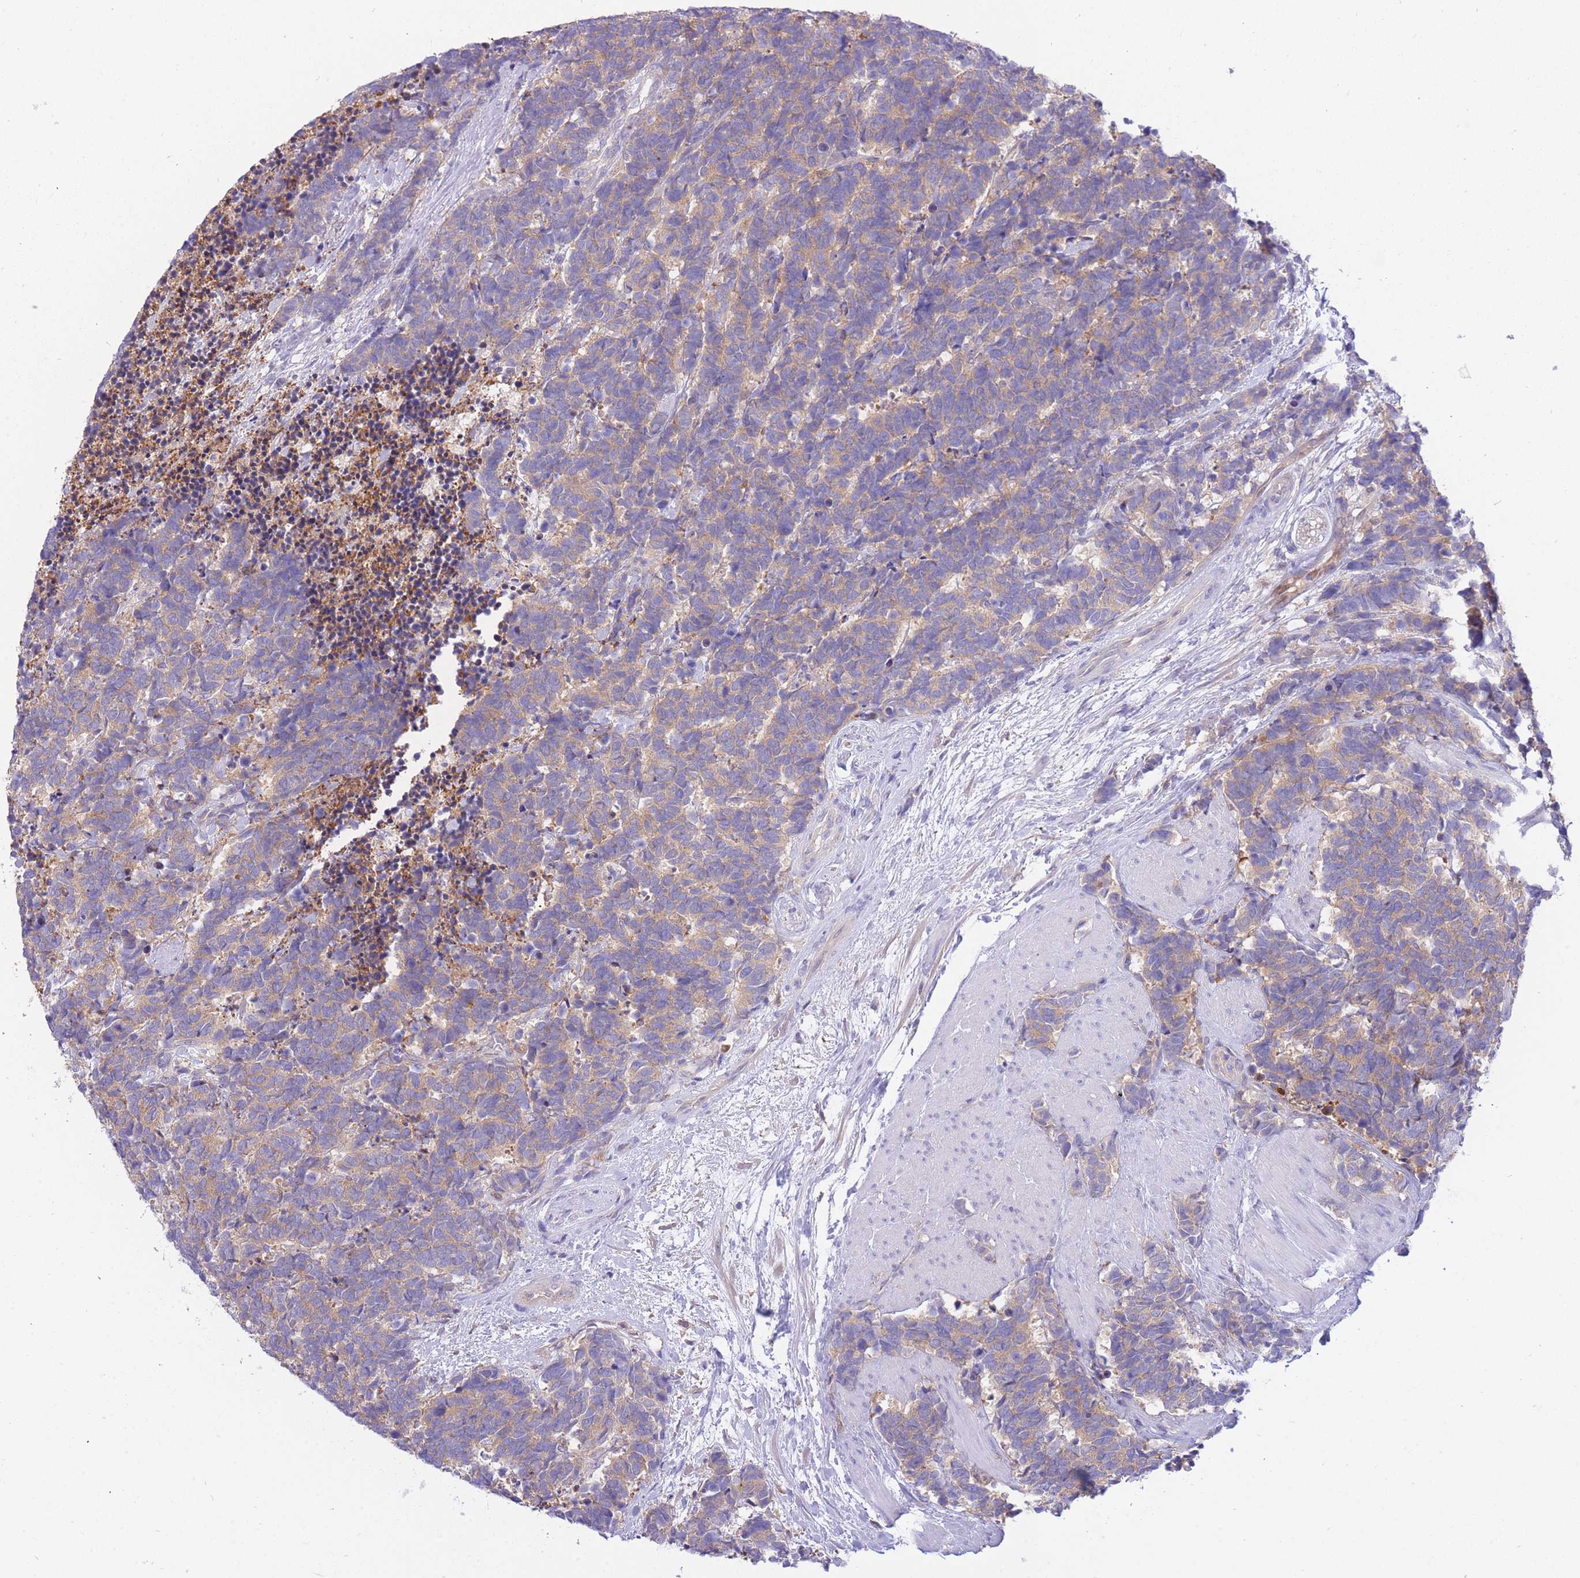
{"staining": {"intensity": "weak", "quantity": ">75%", "location": "cytoplasmic/membranous"}, "tissue": "carcinoid", "cell_type": "Tumor cells", "image_type": "cancer", "snomed": [{"axis": "morphology", "description": "Carcinoma, NOS"}, {"axis": "morphology", "description": "Carcinoid, malignant, NOS"}, {"axis": "topography", "description": "Prostate"}], "caption": "Carcinoid stained with a protein marker demonstrates weak staining in tumor cells.", "gene": "NAMPT", "patient": {"sex": "male", "age": 57}}